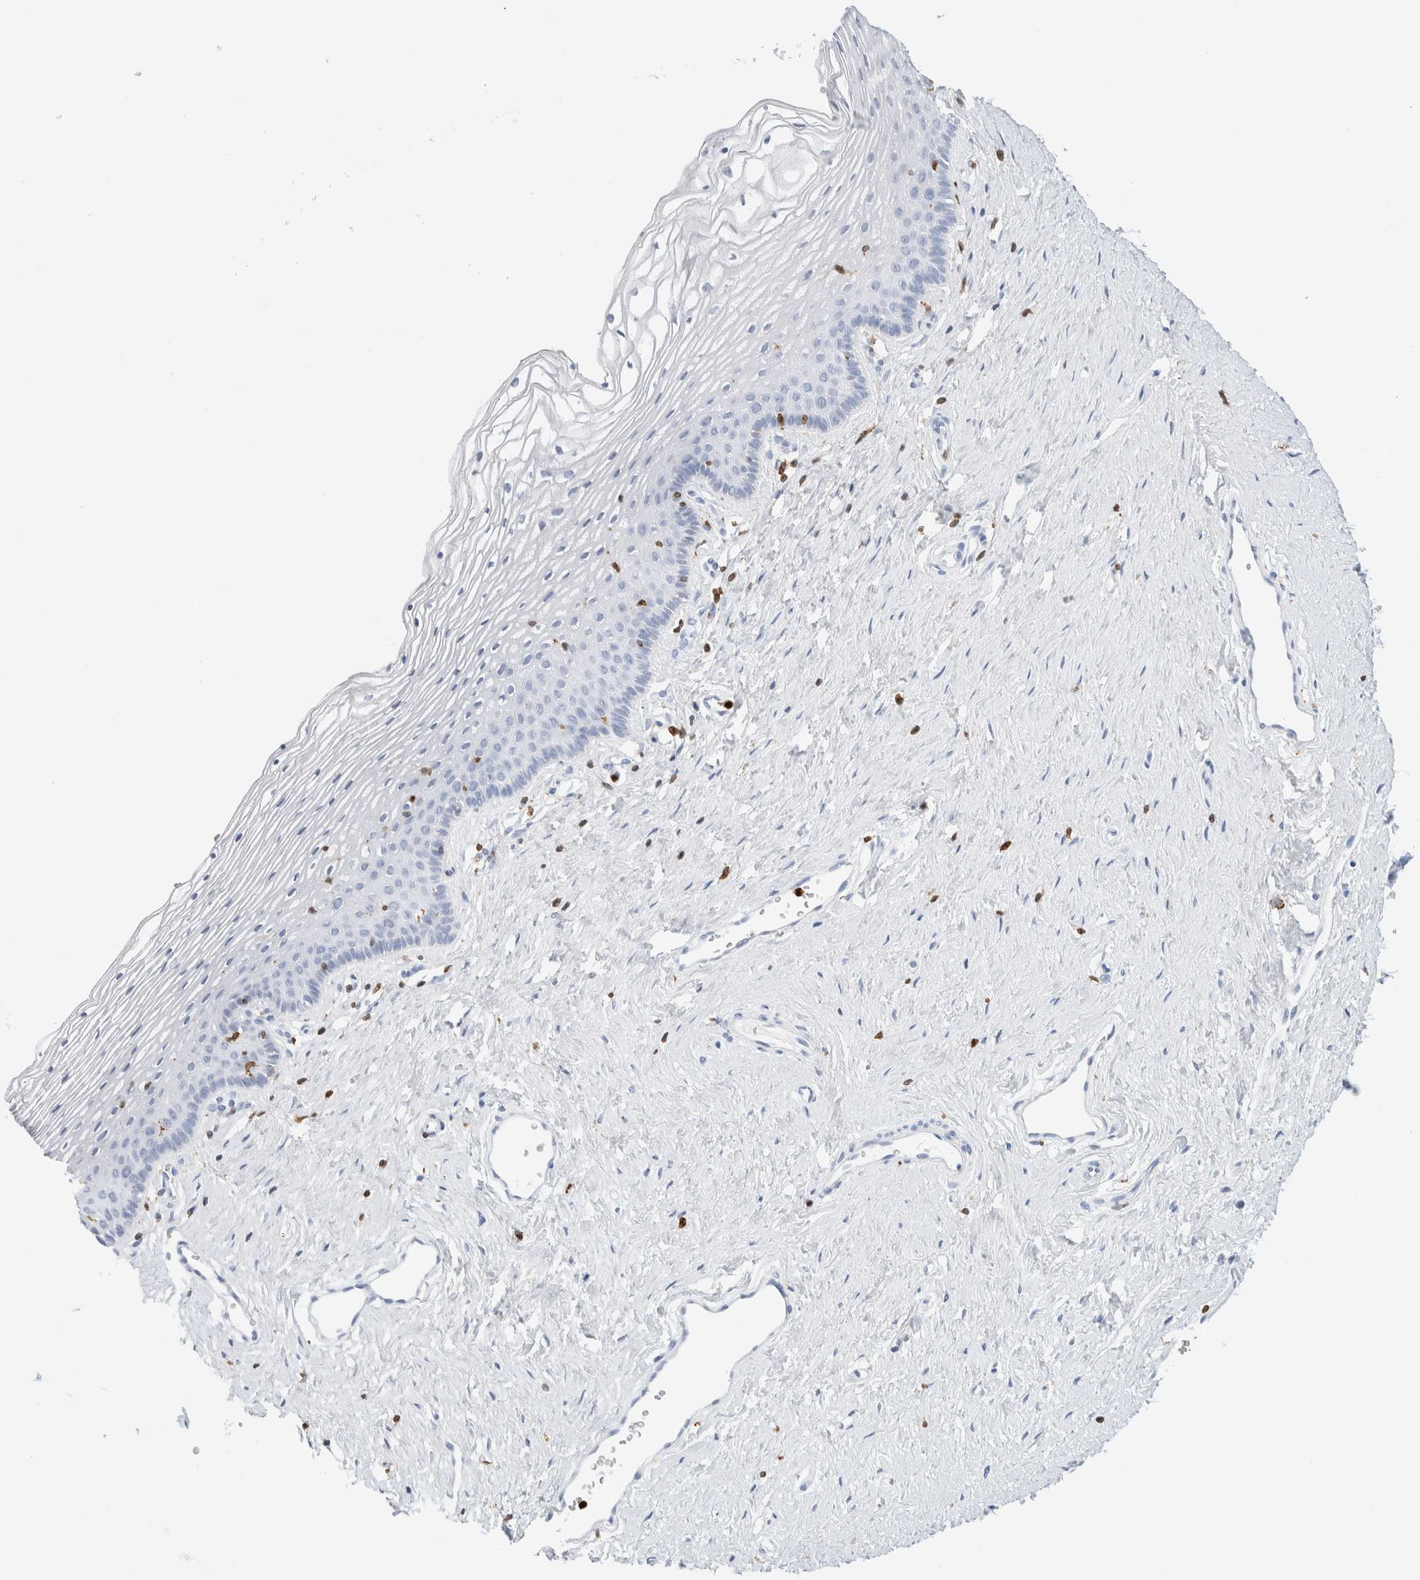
{"staining": {"intensity": "negative", "quantity": "none", "location": "none"}, "tissue": "vagina", "cell_type": "Squamous epithelial cells", "image_type": "normal", "snomed": [{"axis": "morphology", "description": "Normal tissue, NOS"}, {"axis": "topography", "description": "Vagina"}], "caption": "Immunohistochemical staining of normal vagina shows no significant positivity in squamous epithelial cells. (Brightfield microscopy of DAB immunohistochemistry (IHC) at high magnification).", "gene": "ALOX5AP", "patient": {"sex": "female", "age": 32}}